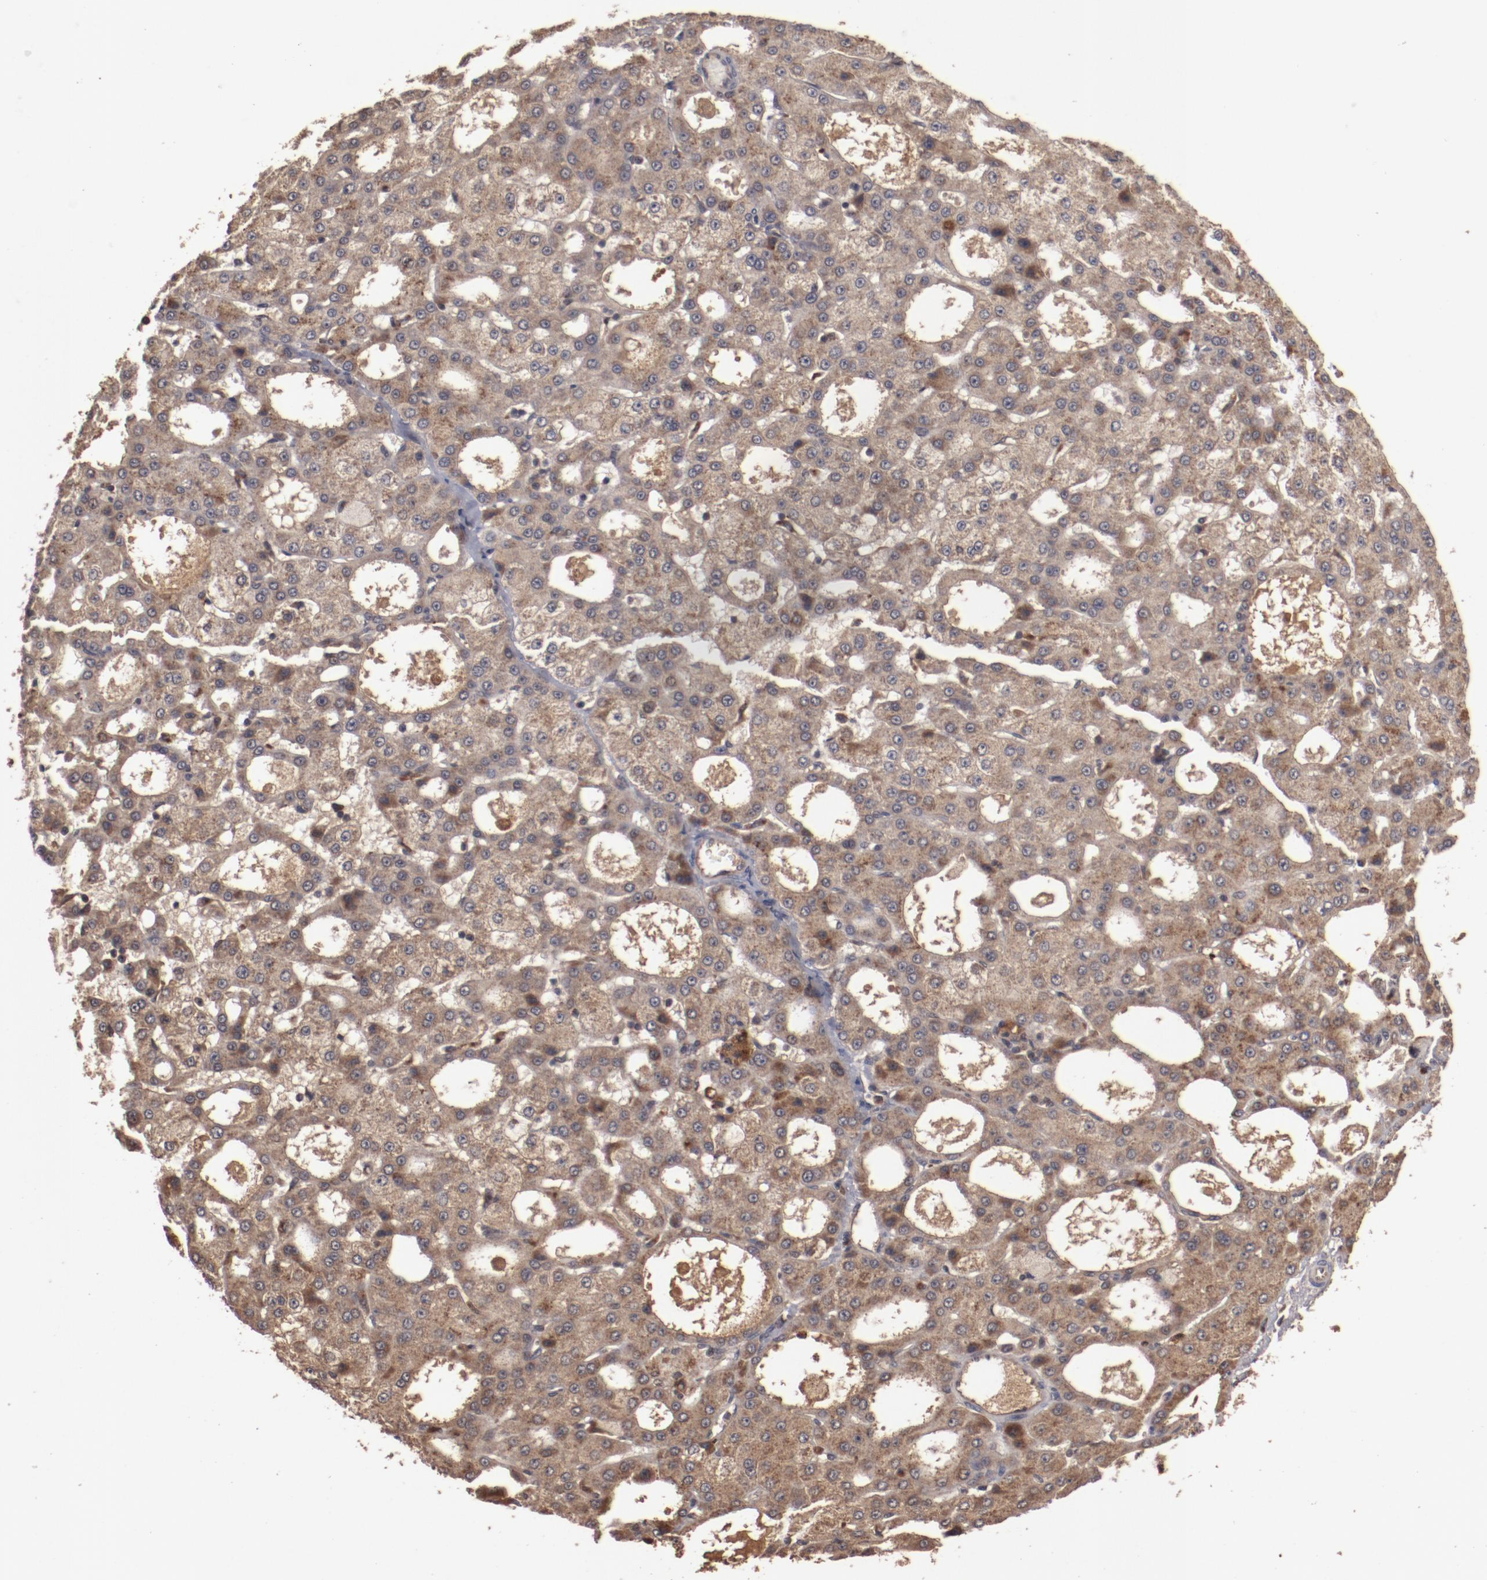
{"staining": {"intensity": "strong", "quantity": ">75%", "location": "cytoplasmic/membranous"}, "tissue": "liver cancer", "cell_type": "Tumor cells", "image_type": "cancer", "snomed": [{"axis": "morphology", "description": "Carcinoma, Hepatocellular, NOS"}, {"axis": "topography", "description": "Liver"}], "caption": "An image showing strong cytoplasmic/membranous staining in about >75% of tumor cells in hepatocellular carcinoma (liver), as visualized by brown immunohistochemical staining.", "gene": "TENM1", "patient": {"sex": "male", "age": 47}}